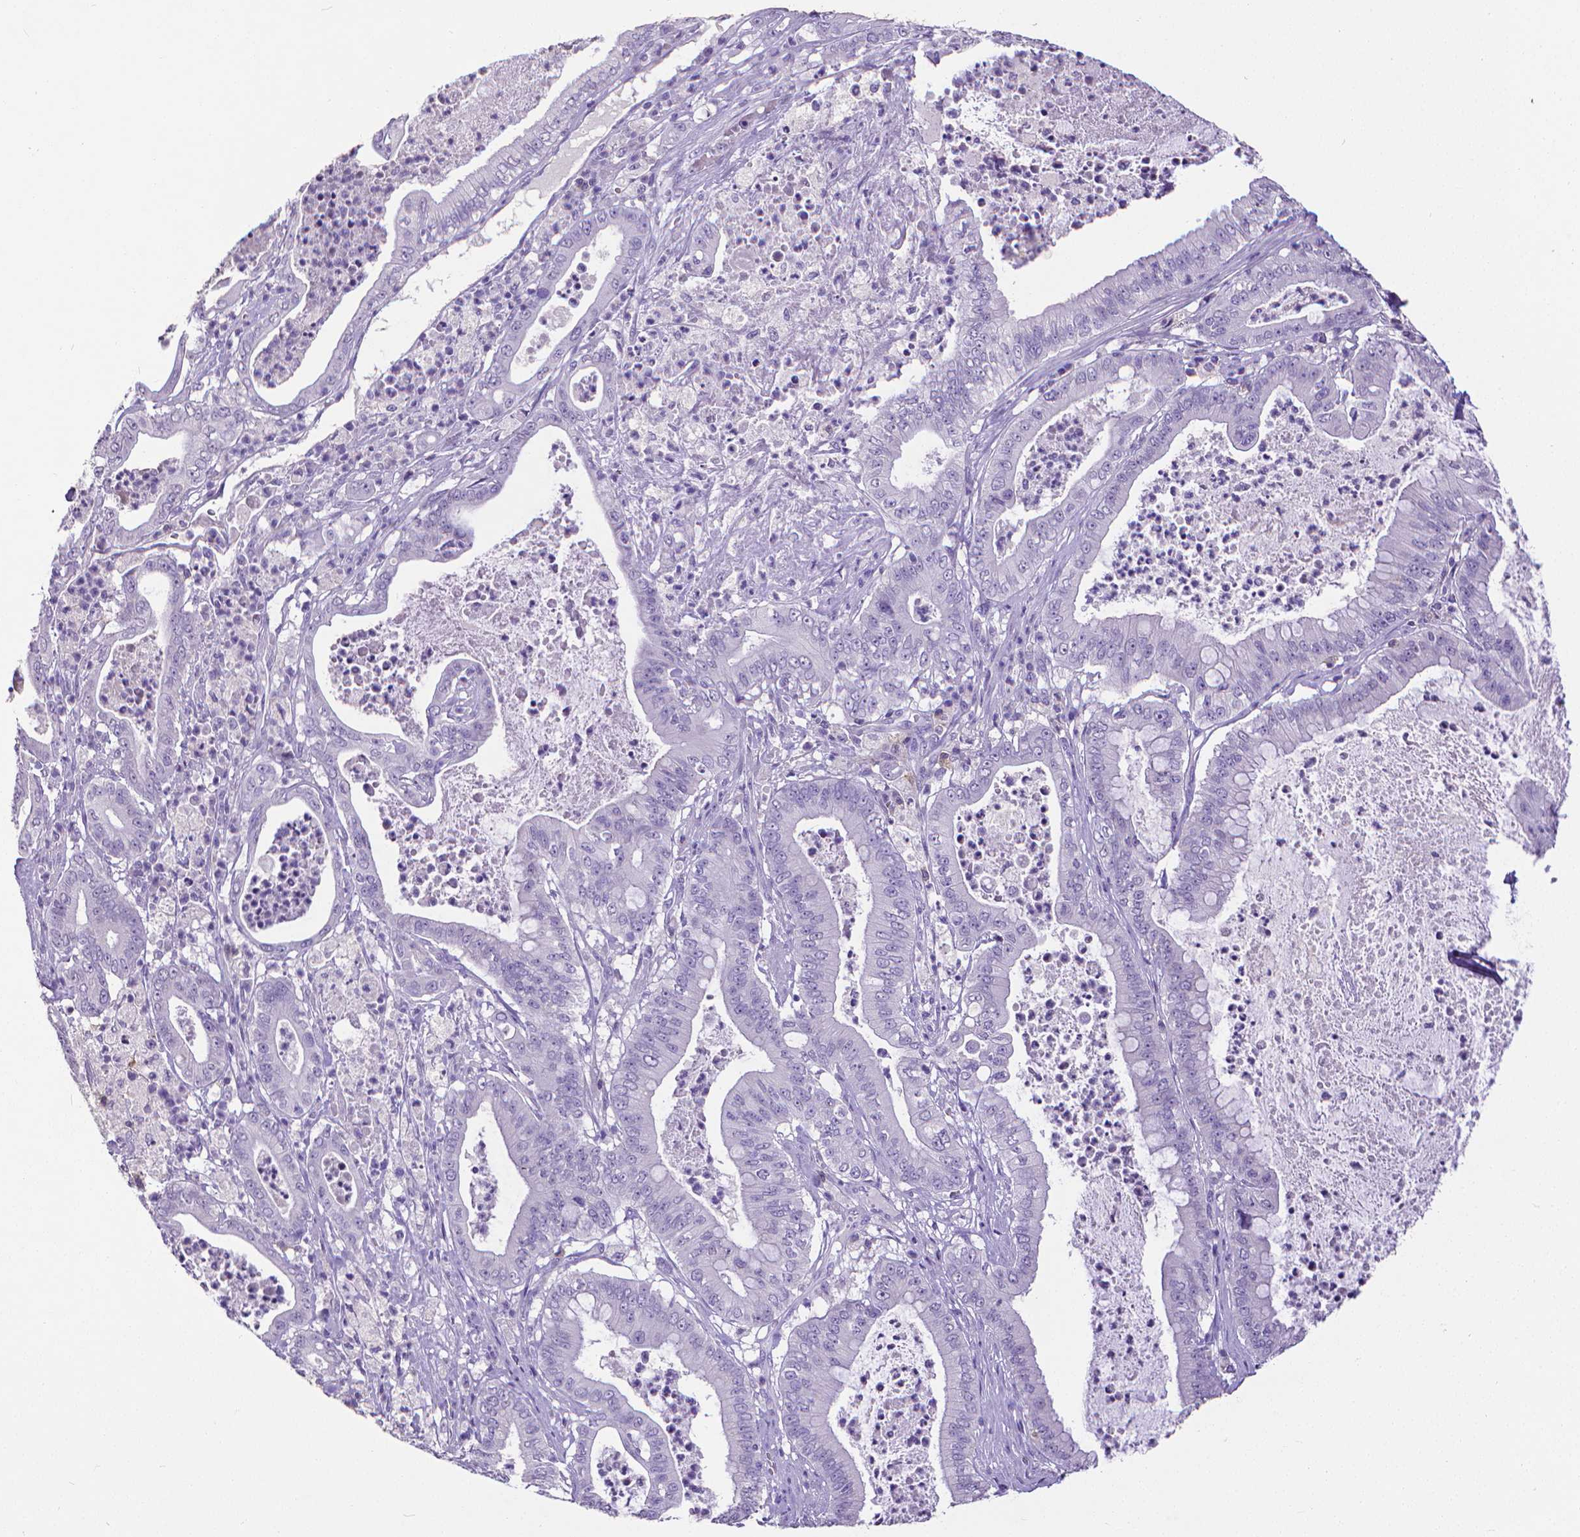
{"staining": {"intensity": "negative", "quantity": "none", "location": "none"}, "tissue": "pancreatic cancer", "cell_type": "Tumor cells", "image_type": "cancer", "snomed": [{"axis": "morphology", "description": "Adenocarcinoma, NOS"}, {"axis": "topography", "description": "Pancreas"}], "caption": "Tumor cells show no significant positivity in pancreatic cancer.", "gene": "CD4", "patient": {"sex": "male", "age": 71}}